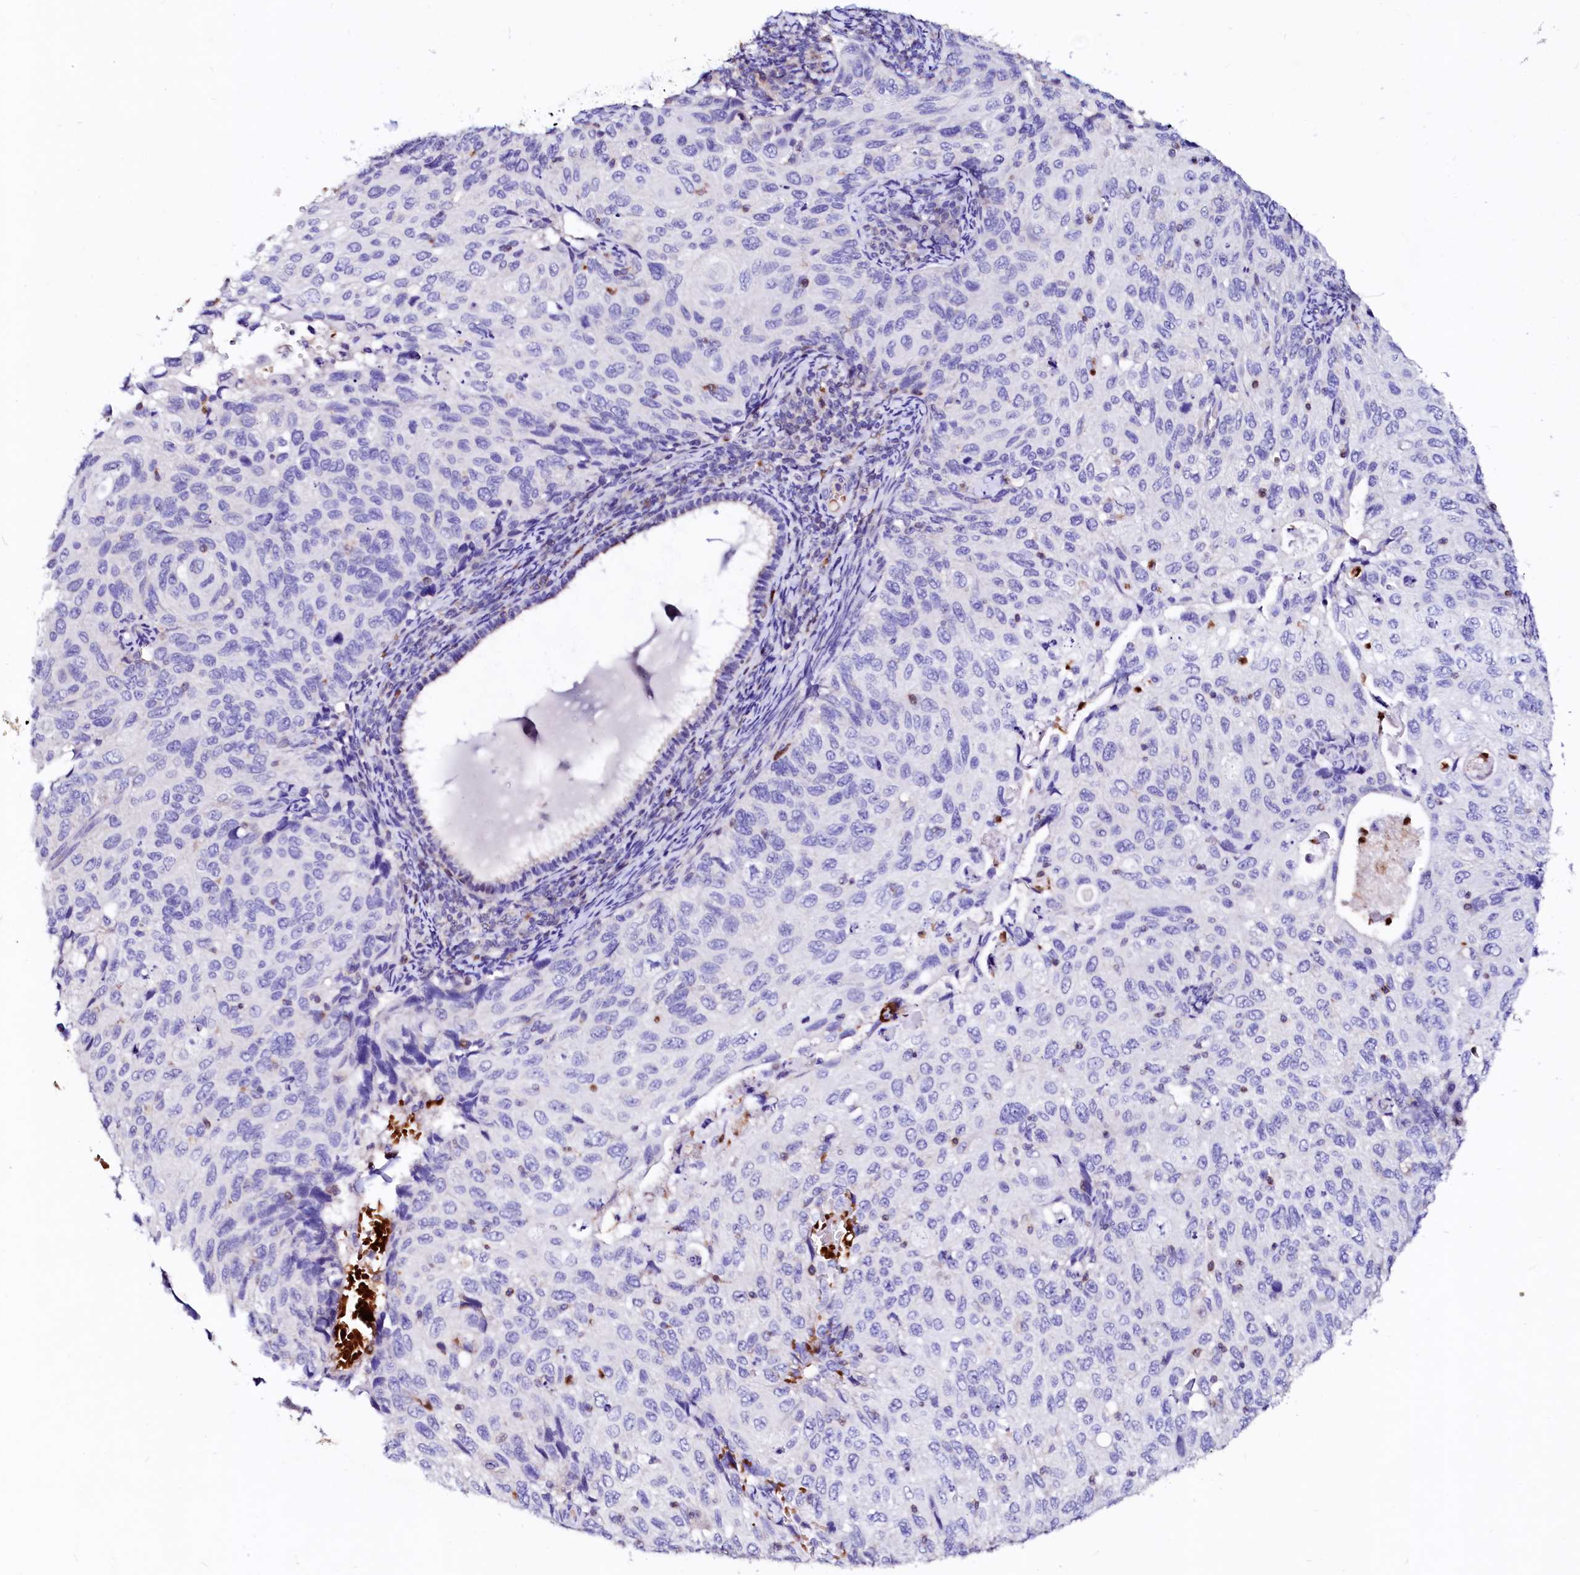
{"staining": {"intensity": "negative", "quantity": "none", "location": "none"}, "tissue": "cervical cancer", "cell_type": "Tumor cells", "image_type": "cancer", "snomed": [{"axis": "morphology", "description": "Squamous cell carcinoma, NOS"}, {"axis": "topography", "description": "Cervix"}], "caption": "DAB immunohistochemical staining of human squamous cell carcinoma (cervical) displays no significant staining in tumor cells.", "gene": "RAB27A", "patient": {"sex": "female", "age": 70}}